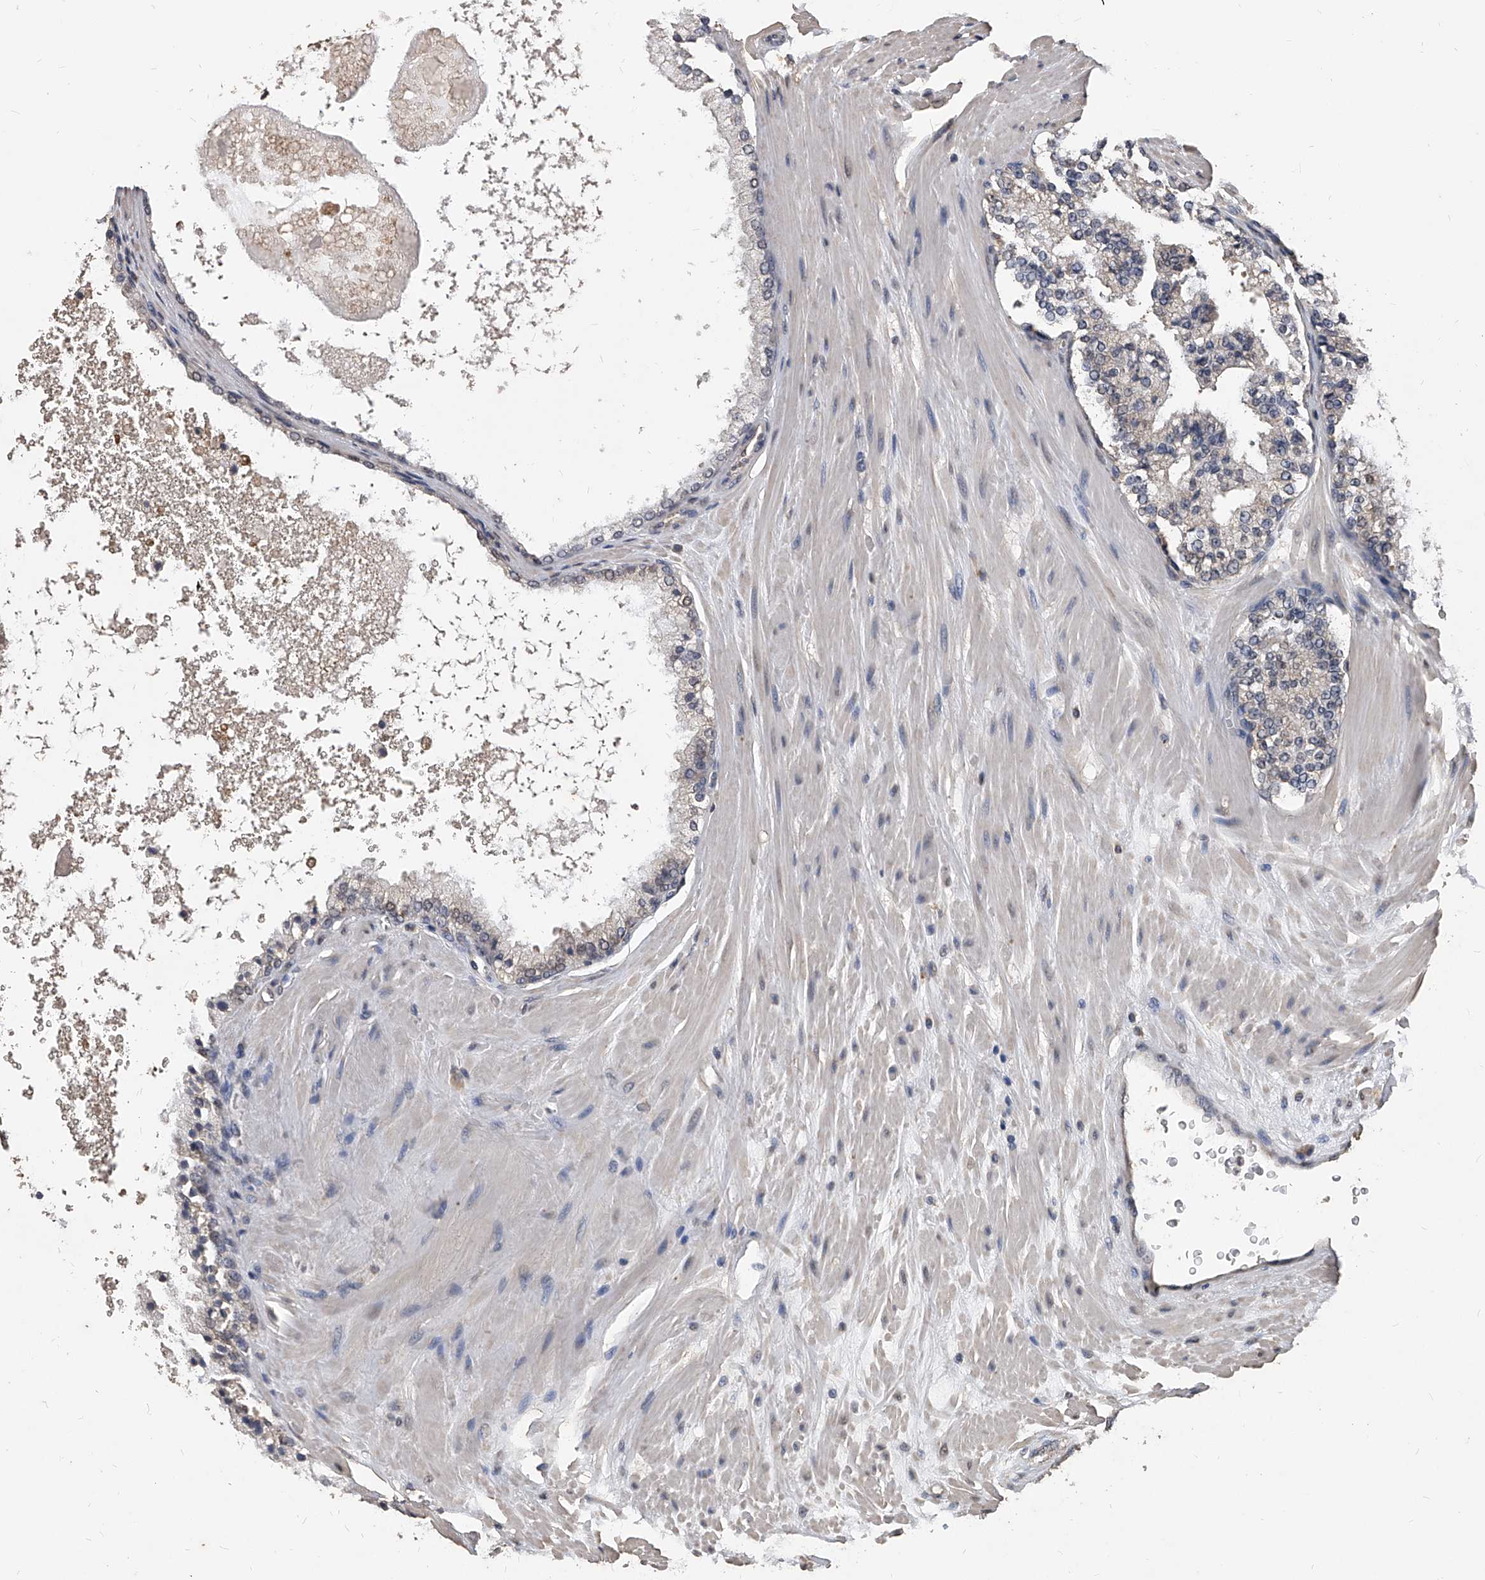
{"staining": {"intensity": "negative", "quantity": "none", "location": "none"}, "tissue": "prostate cancer", "cell_type": "Tumor cells", "image_type": "cancer", "snomed": [{"axis": "morphology", "description": "Adenocarcinoma, High grade"}, {"axis": "topography", "description": "Prostate"}], "caption": "Tumor cells show no significant protein expression in prostate cancer (adenocarcinoma (high-grade)). (Stains: DAB immunohistochemistry with hematoxylin counter stain, Microscopy: brightfield microscopy at high magnification).", "gene": "FBXL4", "patient": {"sex": "male", "age": 65}}